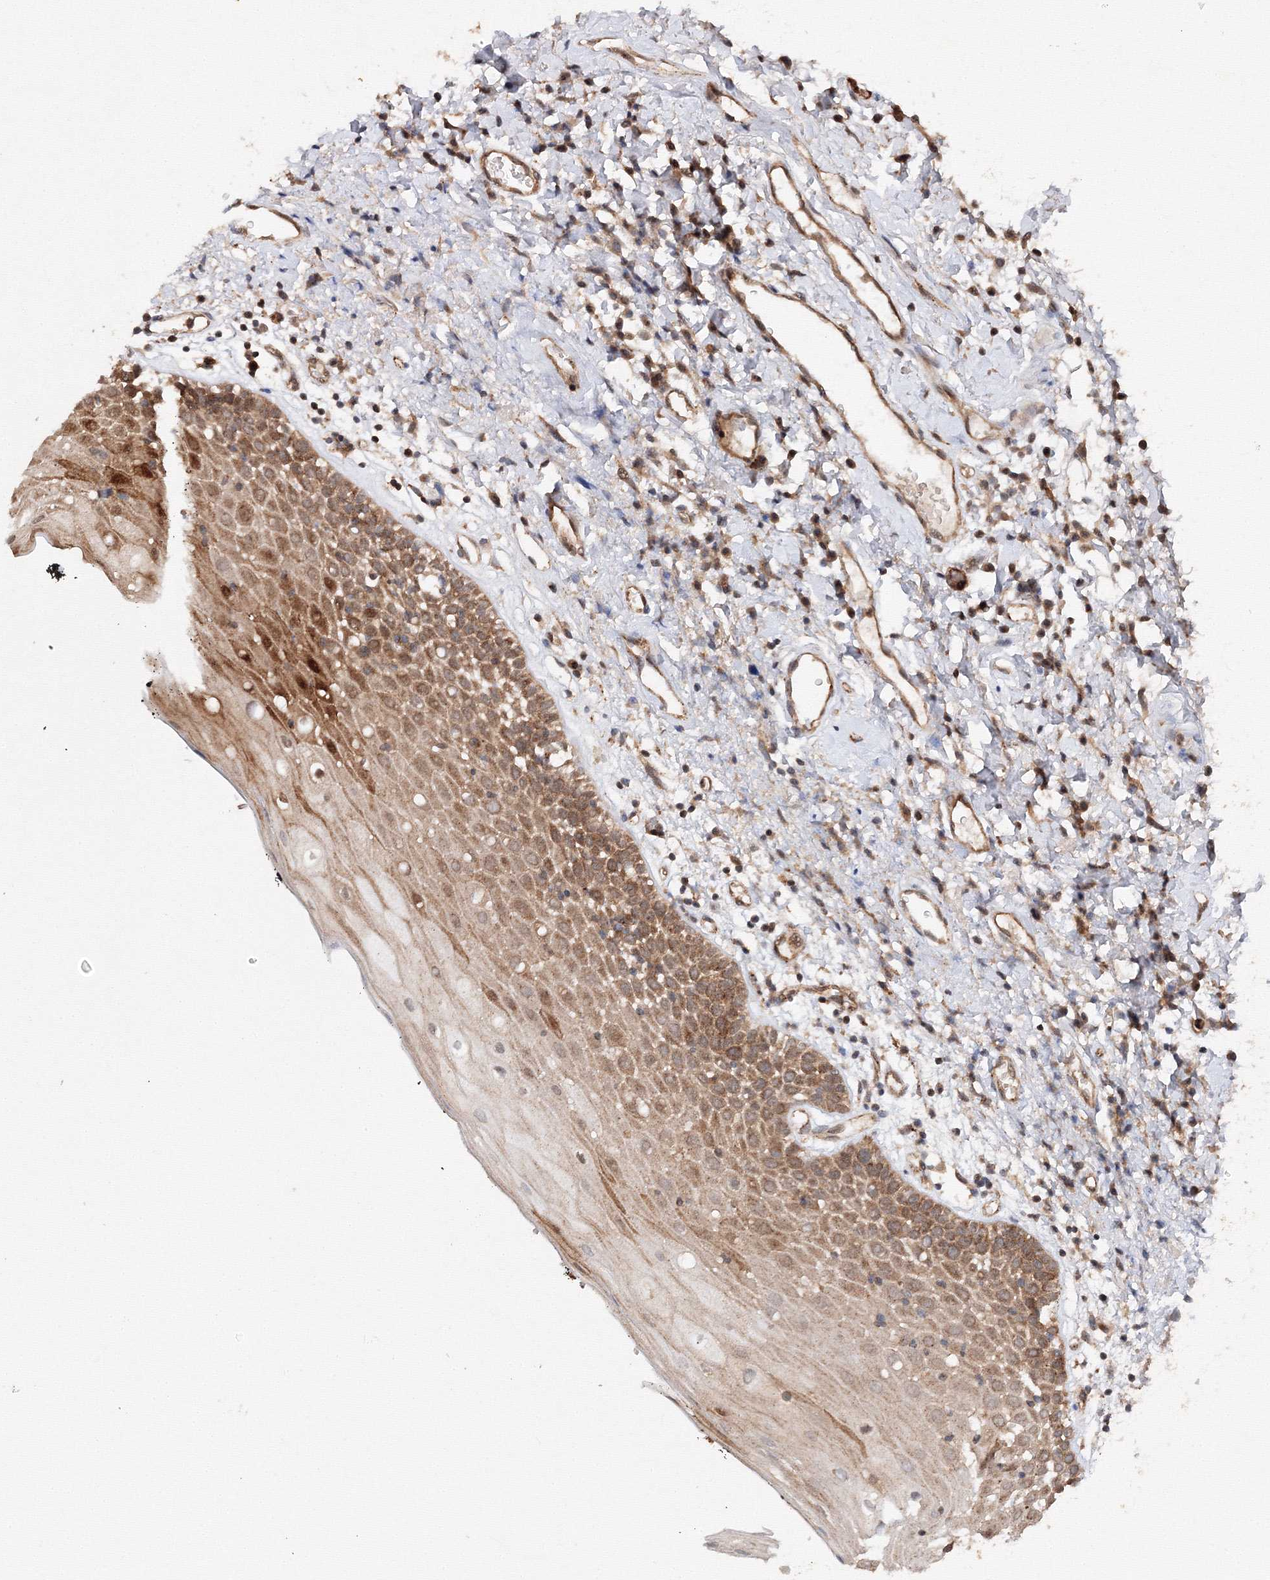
{"staining": {"intensity": "moderate", "quantity": ">75%", "location": "cytoplasmic/membranous"}, "tissue": "oral mucosa", "cell_type": "Squamous epithelial cells", "image_type": "normal", "snomed": [{"axis": "morphology", "description": "Normal tissue, NOS"}, {"axis": "topography", "description": "Oral tissue"}], "caption": "Immunohistochemistry (IHC) image of normal oral mucosa: human oral mucosa stained using immunohistochemistry shows medium levels of moderate protein expression localized specifically in the cytoplasmic/membranous of squamous epithelial cells, appearing as a cytoplasmic/membranous brown color.", "gene": "DCTD", "patient": {"sex": "male", "age": 74}}